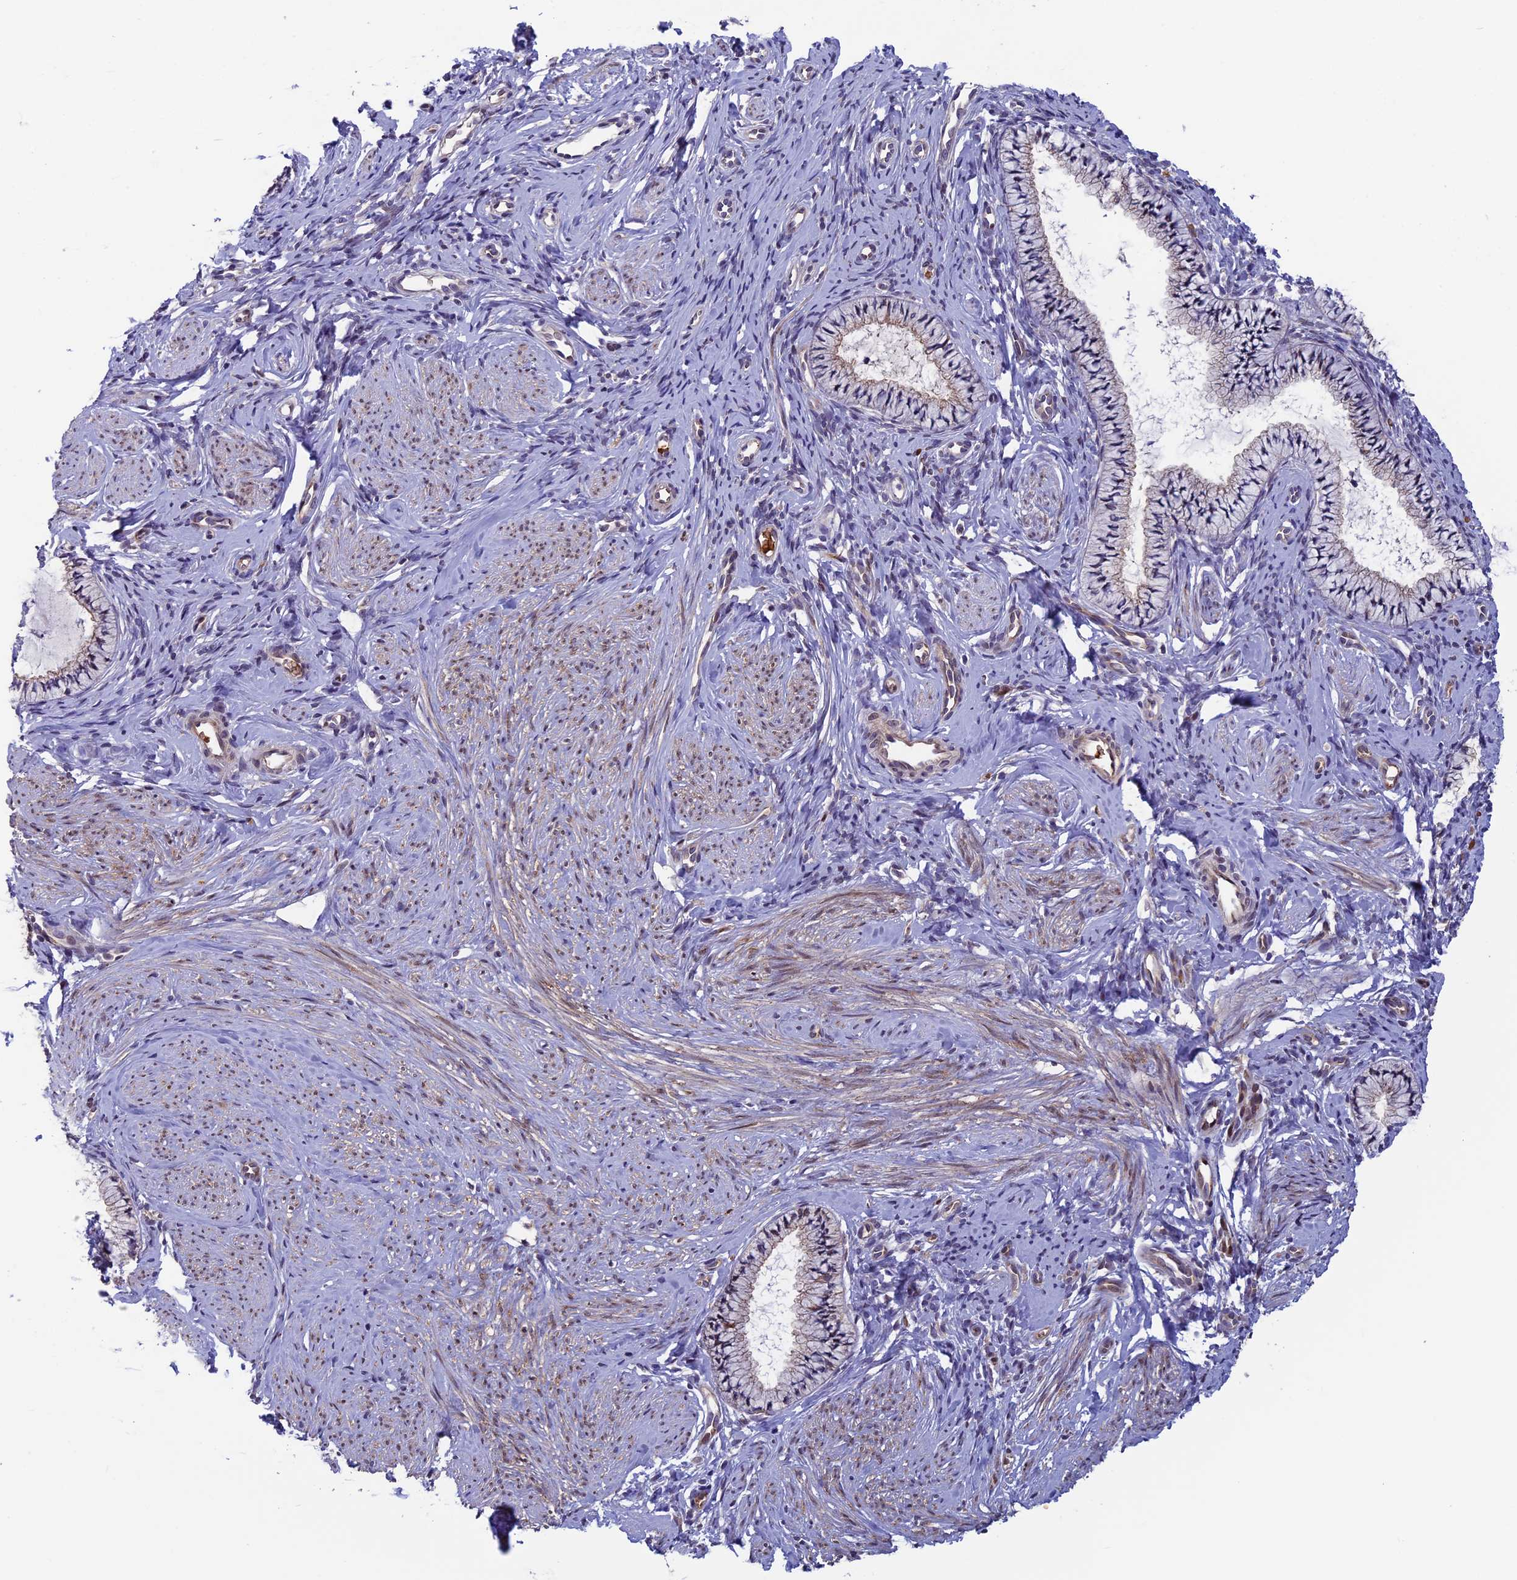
{"staining": {"intensity": "weak", "quantity": "25%-75%", "location": "cytoplasmic/membranous"}, "tissue": "cervix", "cell_type": "Glandular cells", "image_type": "normal", "snomed": [{"axis": "morphology", "description": "Normal tissue, NOS"}, {"axis": "topography", "description": "Cervix"}], "caption": "Cervix stained with DAB immunohistochemistry (IHC) demonstrates low levels of weak cytoplasmic/membranous staining in about 25%-75% of glandular cells. (Brightfield microscopy of DAB IHC at high magnification).", "gene": "CCDC9B", "patient": {"sex": "female", "age": 57}}